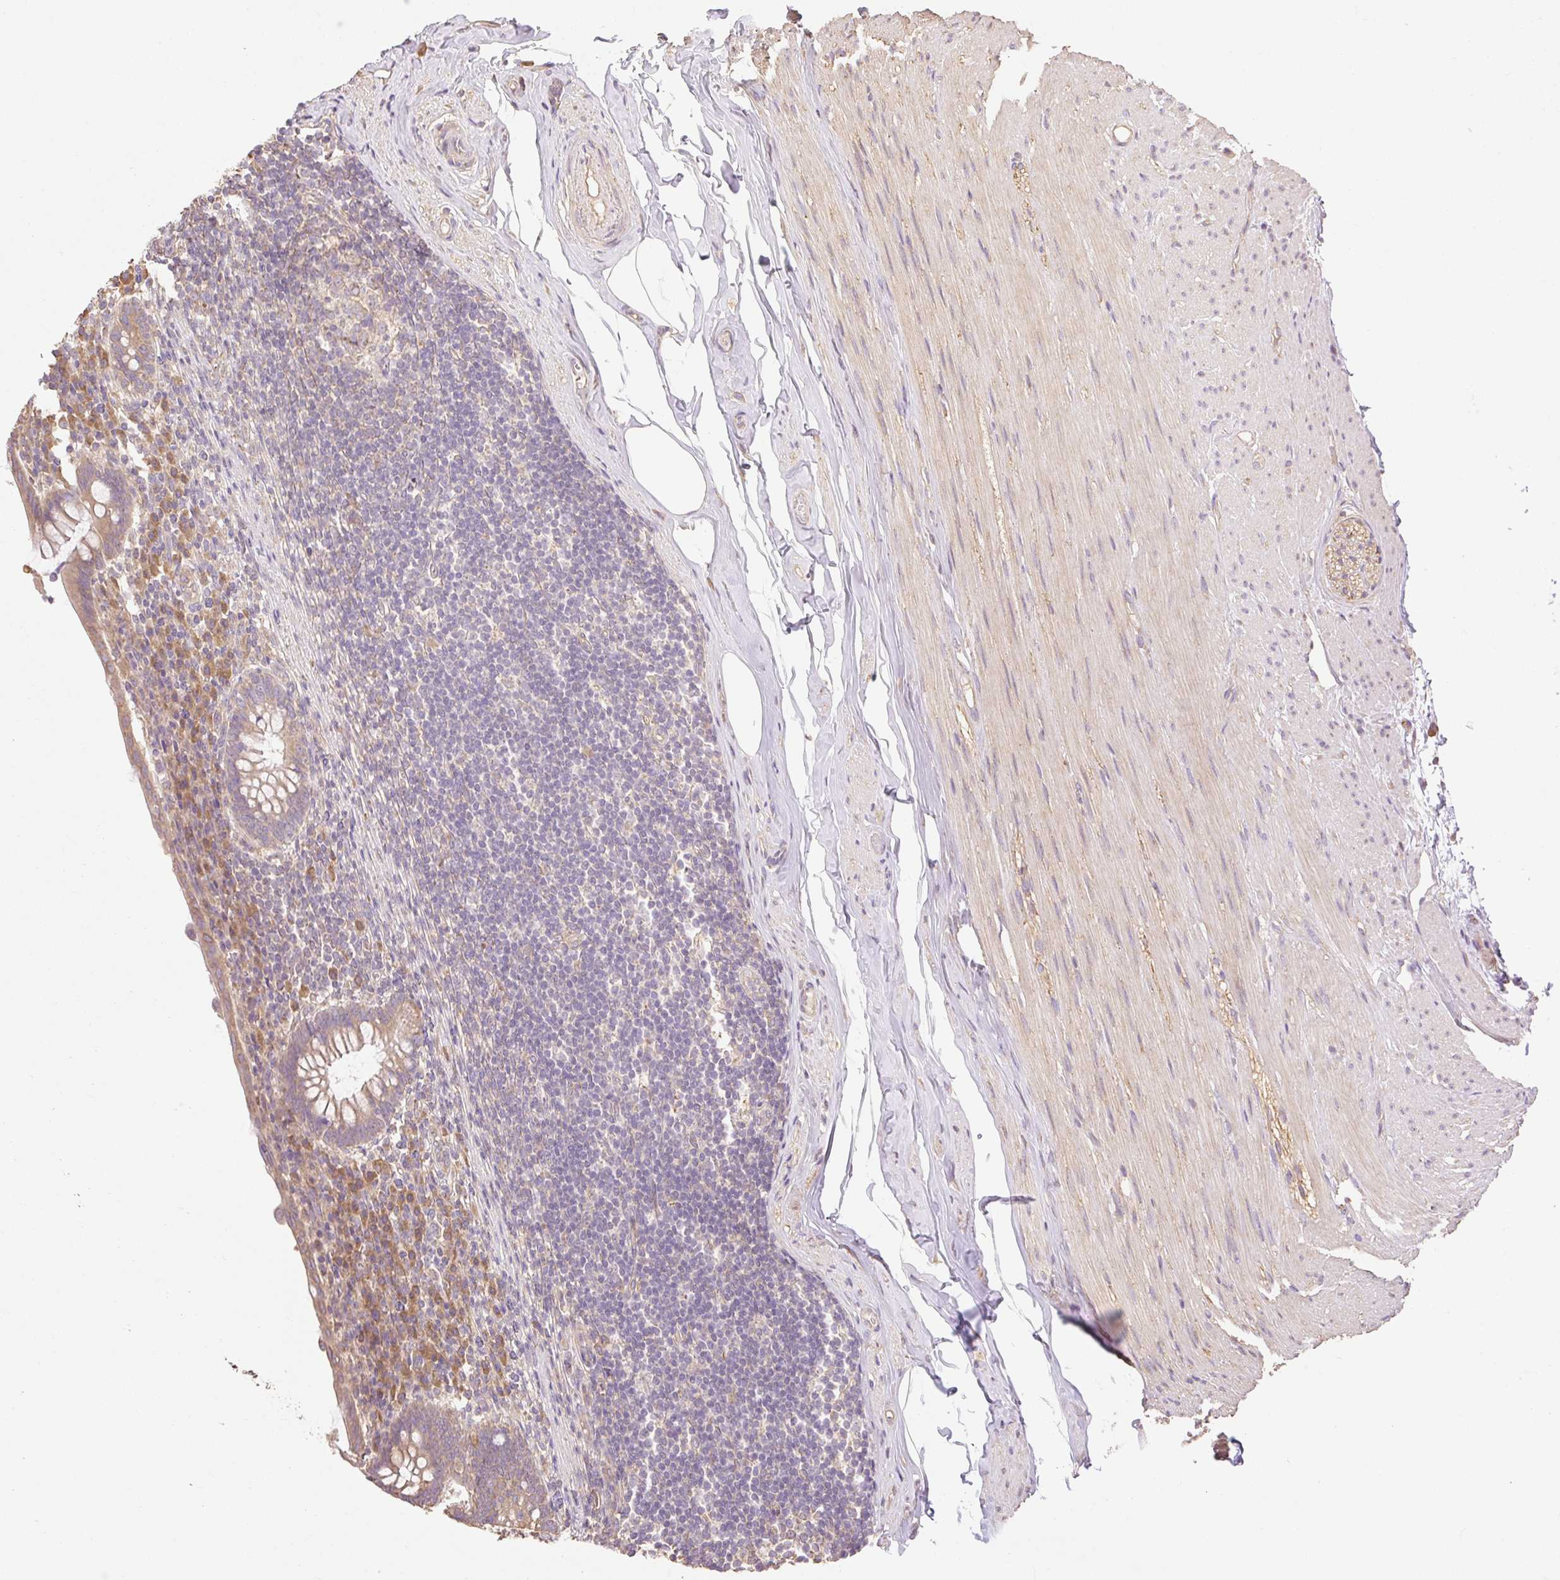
{"staining": {"intensity": "moderate", "quantity": ">75%", "location": "cytoplasmic/membranous"}, "tissue": "appendix", "cell_type": "Glandular cells", "image_type": "normal", "snomed": [{"axis": "morphology", "description": "Normal tissue, NOS"}, {"axis": "topography", "description": "Appendix"}], "caption": "An immunohistochemistry photomicrograph of benign tissue is shown. Protein staining in brown labels moderate cytoplasmic/membranous positivity in appendix within glandular cells. The staining is performed using DAB brown chromogen to label protein expression. The nuclei are counter-stained blue using hematoxylin.", "gene": "DESI1", "patient": {"sex": "female", "age": 56}}